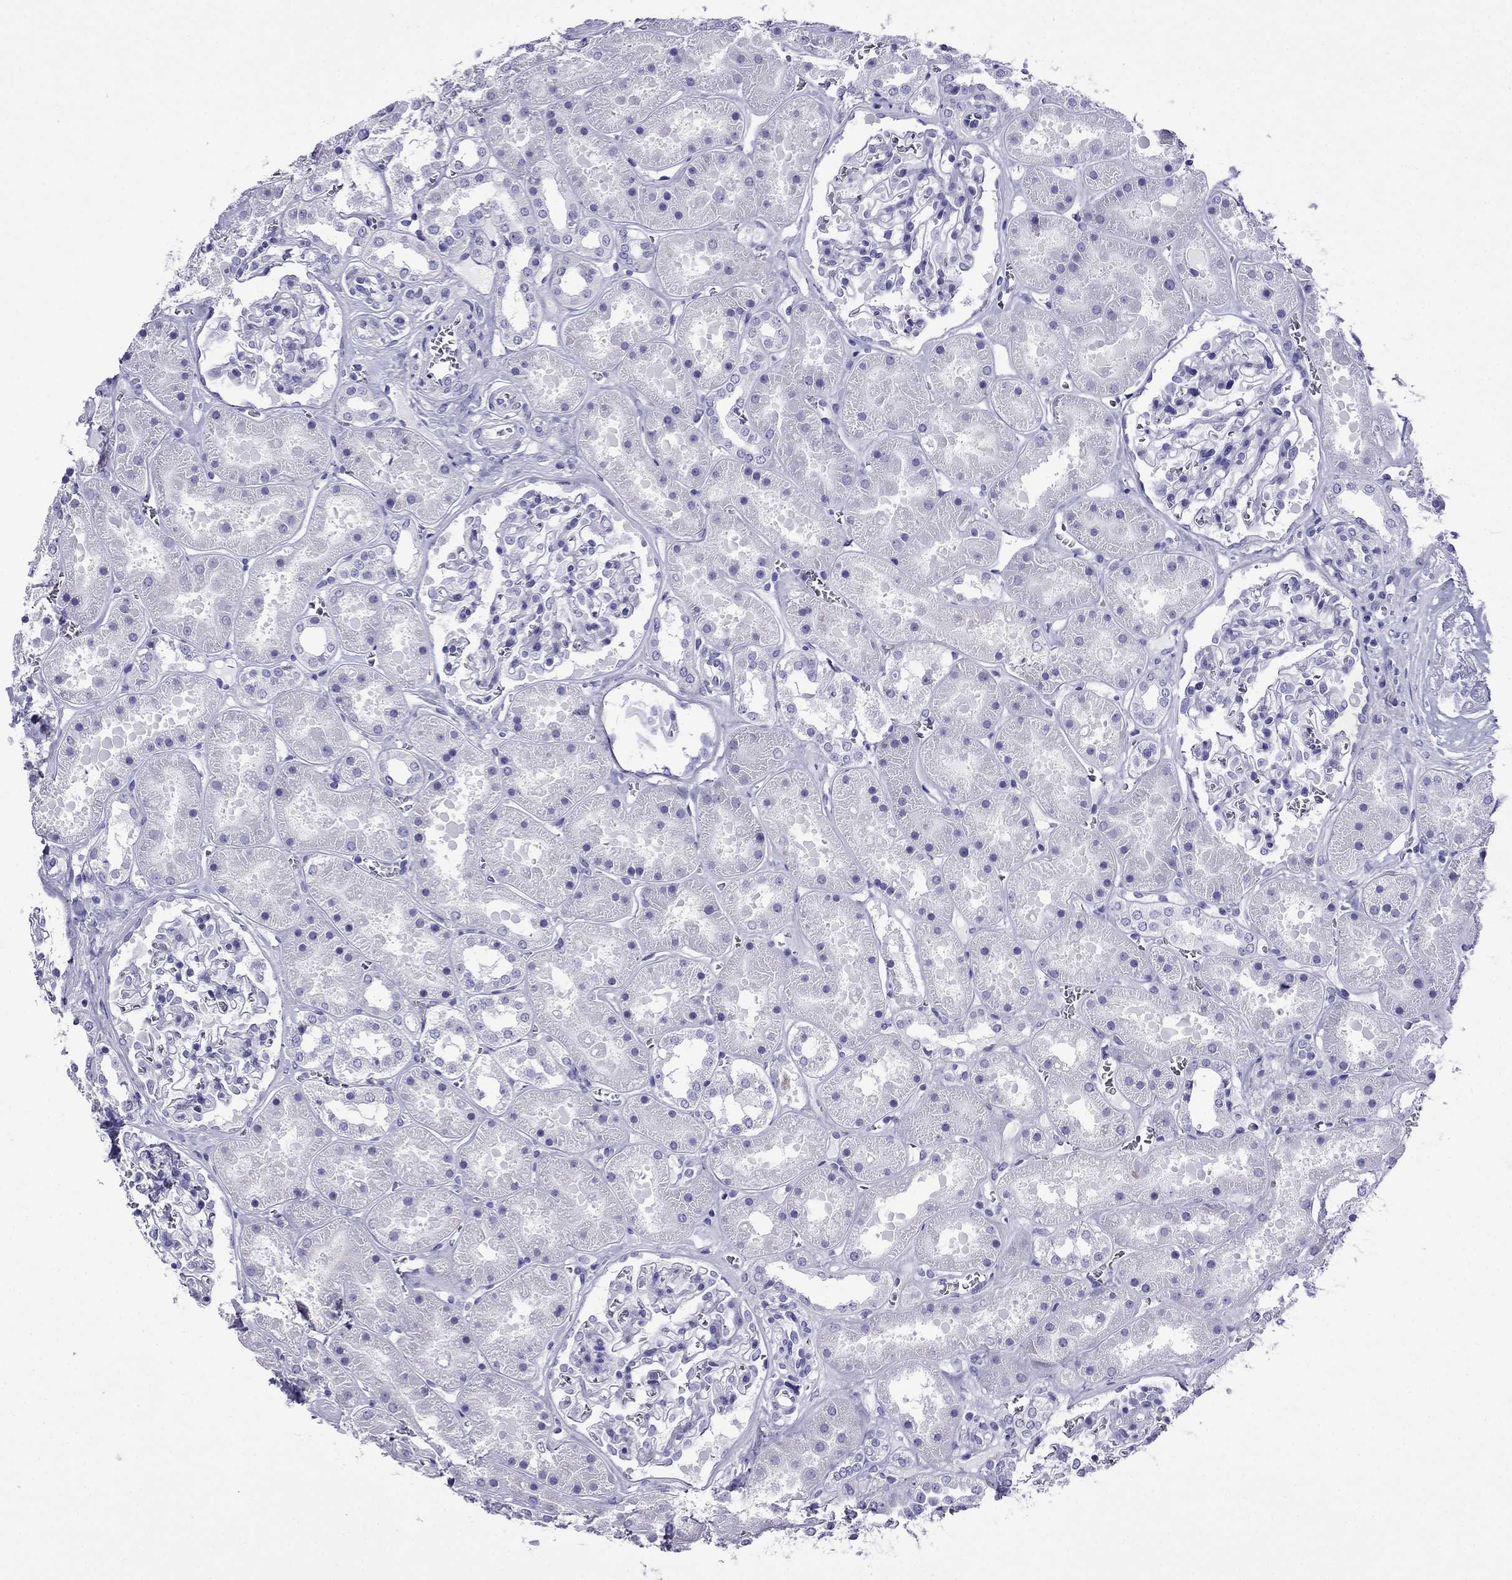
{"staining": {"intensity": "negative", "quantity": "none", "location": "none"}, "tissue": "kidney", "cell_type": "Cells in glomeruli", "image_type": "normal", "snomed": [{"axis": "morphology", "description": "Normal tissue, NOS"}, {"axis": "topography", "description": "Kidney"}], "caption": "Immunohistochemistry (IHC) photomicrograph of unremarkable human kidney stained for a protein (brown), which reveals no expression in cells in glomeruli.", "gene": "ARR3", "patient": {"sex": "female", "age": 41}}